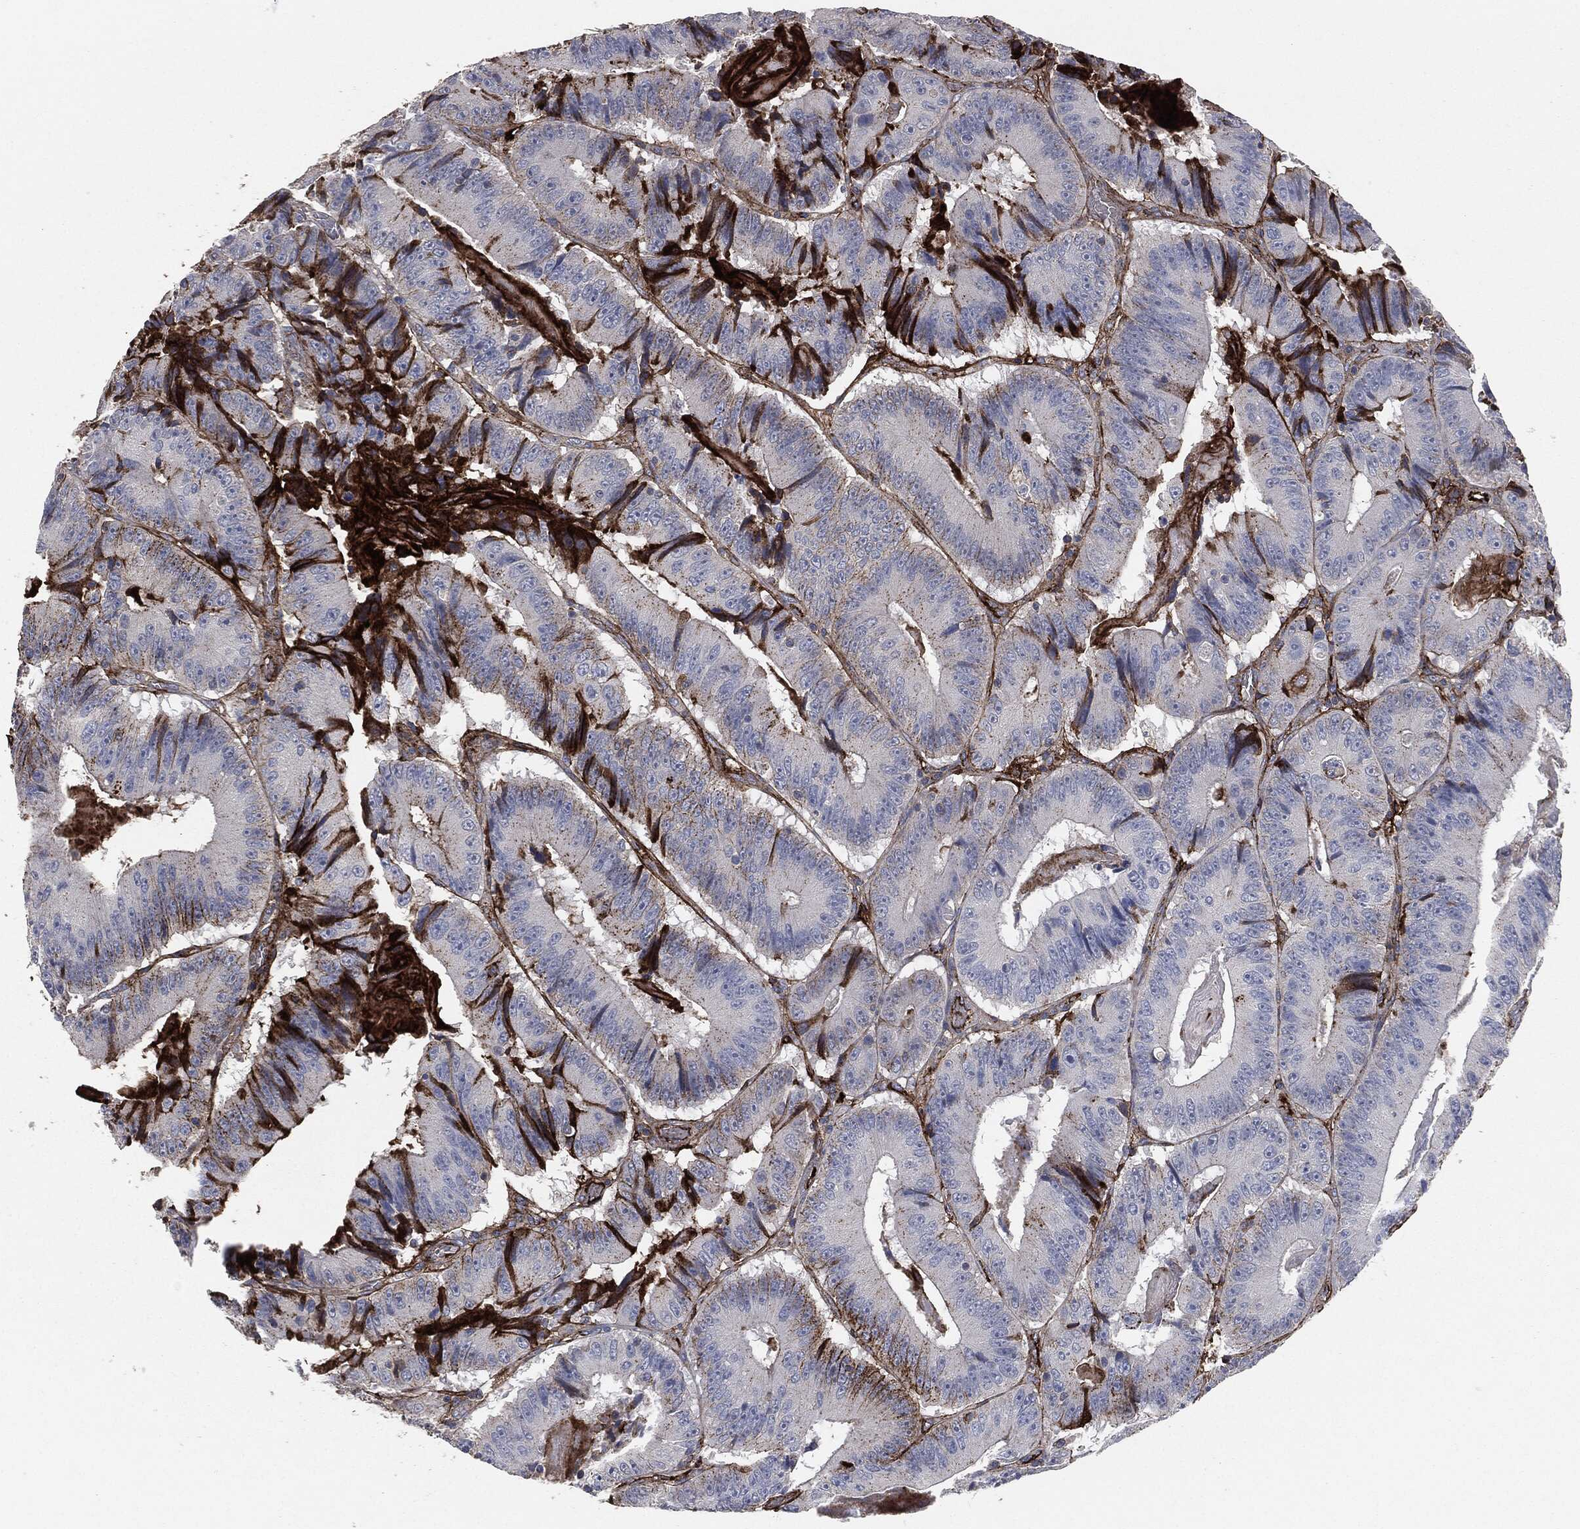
{"staining": {"intensity": "strong", "quantity": "<25%", "location": "cytoplasmic/membranous"}, "tissue": "colorectal cancer", "cell_type": "Tumor cells", "image_type": "cancer", "snomed": [{"axis": "morphology", "description": "Adenocarcinoma, NOS"}, {"axis": "topography", "description": "Colon"}], "caption": "Colorectal cancer (adenocarcinoma) stained with a protein marker displays strong staining in tumor cells.", "gene": "APOB", "patient": {"sex": "female", "age": 86}}